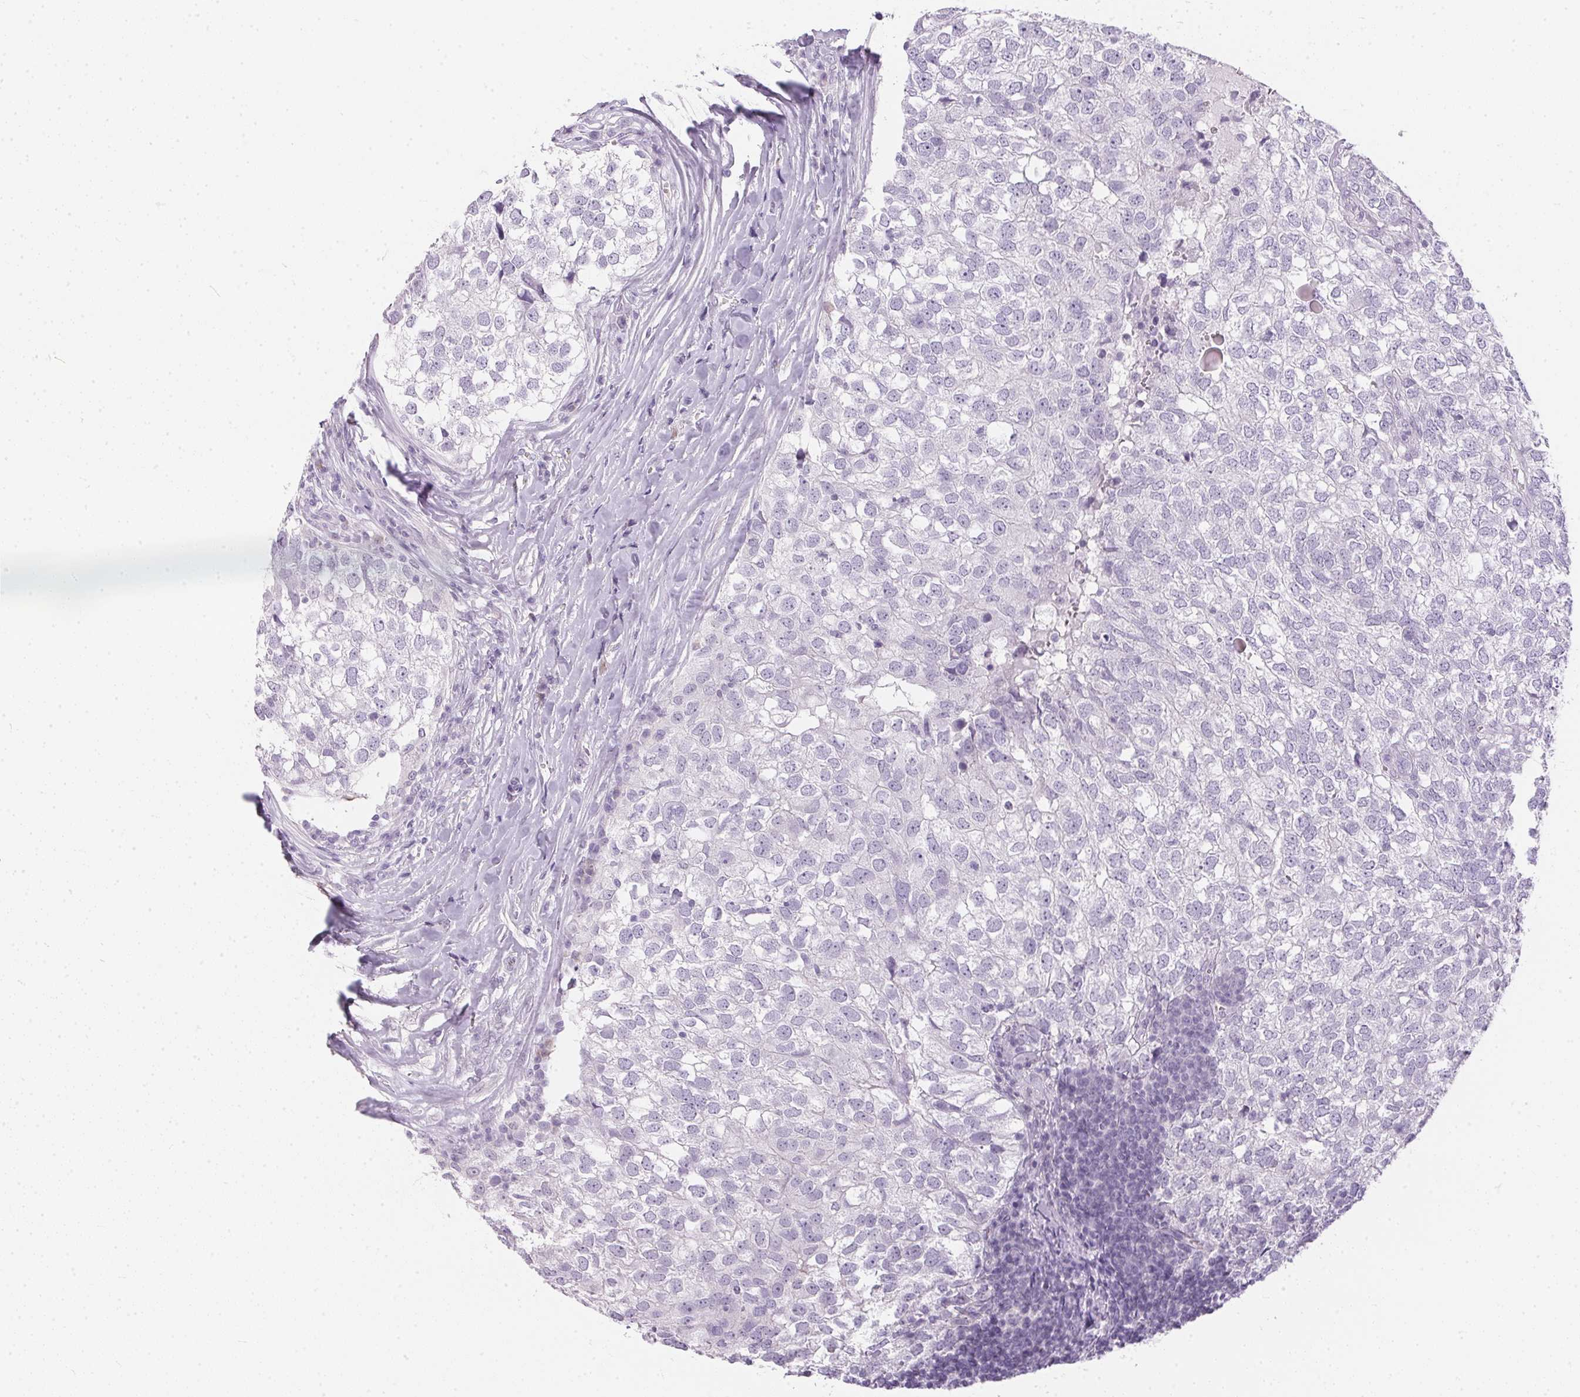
{"staining": {"intensity": "negative", "quantity": "none", "location": "none"}, "tissue": "breast cancer", "cell_type": "Tumor cells", "image_type": "cancer", "snomed": [{"axis": "morphology", "description": "Duct carcinoma"}, {"axis": "topography", "description": "Breast"}], "caption": "IHC photomicrograph of breast intraductal carcinoma stained for a protein (brown), which displays no positivity in tumor cells. (DAB (3,3'-diaminobenzidine) immunohistochemistry, high magnification).", "gene": "GBP6", "patient": {"sex": "female", "age": 30}}